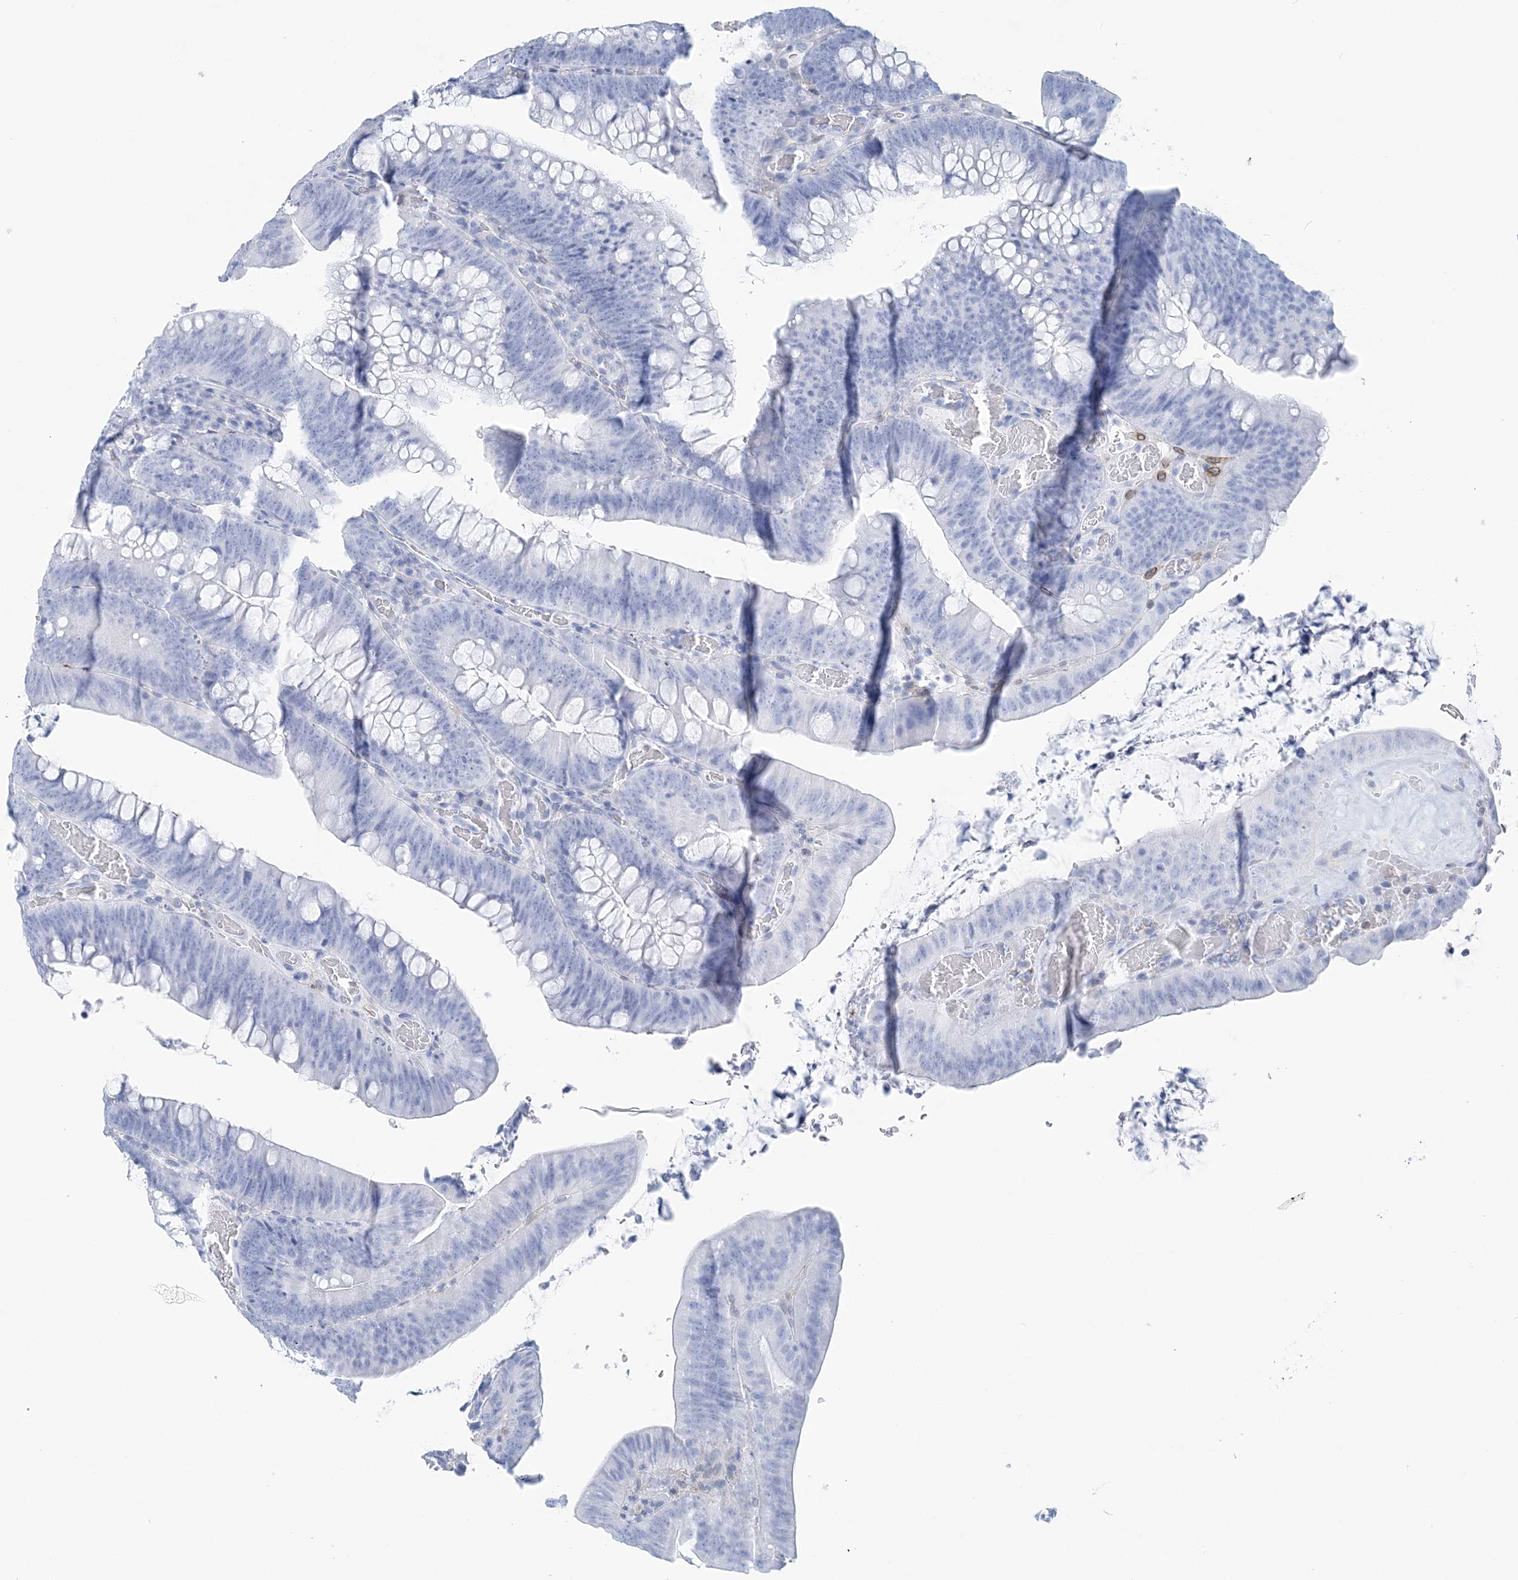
{"staining": {"intensity": "negative", "quantity": "none", "location": "none"}, "tissue": "colorectal cancer", "cell_type": "Tumor cells", "image_type": "cancer", "snomed": [{"axis": "morphology", "description": "Normal tissue, NOS"}, {"axis": "topography", "description": "Colon"}], "caption": "There is no significant positivity in tumor cells of colorectal cancer.", "gene": "NKX6-1", "patient": {"sex": "female", "age": 82}}